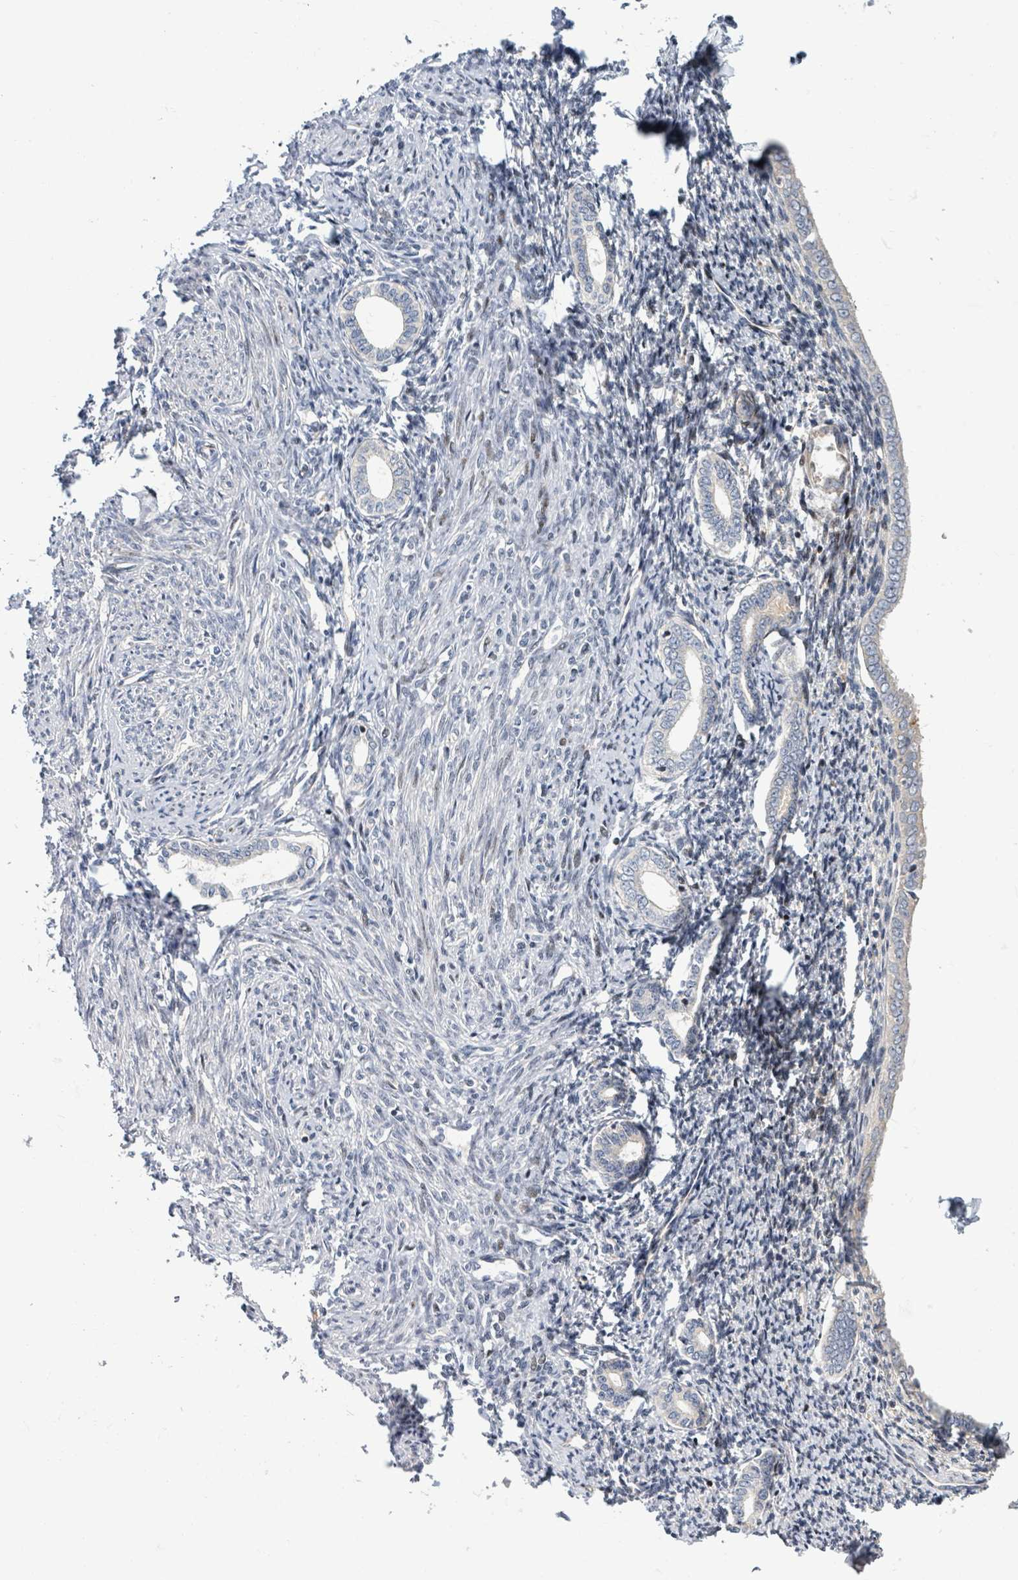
{"staining": {"intensity": "weak", "quantity": "<25%", "location": "cytoplasmic/membranous"}, "tissue": "endometrium", "cell_type": "Cells in endometrial stroma", "image_type": "normal", "snomed": [{"axis": "morphology", "description": "Normal tissue, NOS"}, {"axis": "topography", "description": "Endometrium"}], "caption": "DAB (3,3'-diaminobenzidine) immunohistochemical staining of unremarkable endometrium reveals no significant expression in cells in endometrial stroma.", "gene": "CFAP210", "patient": {"sex": "female", "age": 63}}